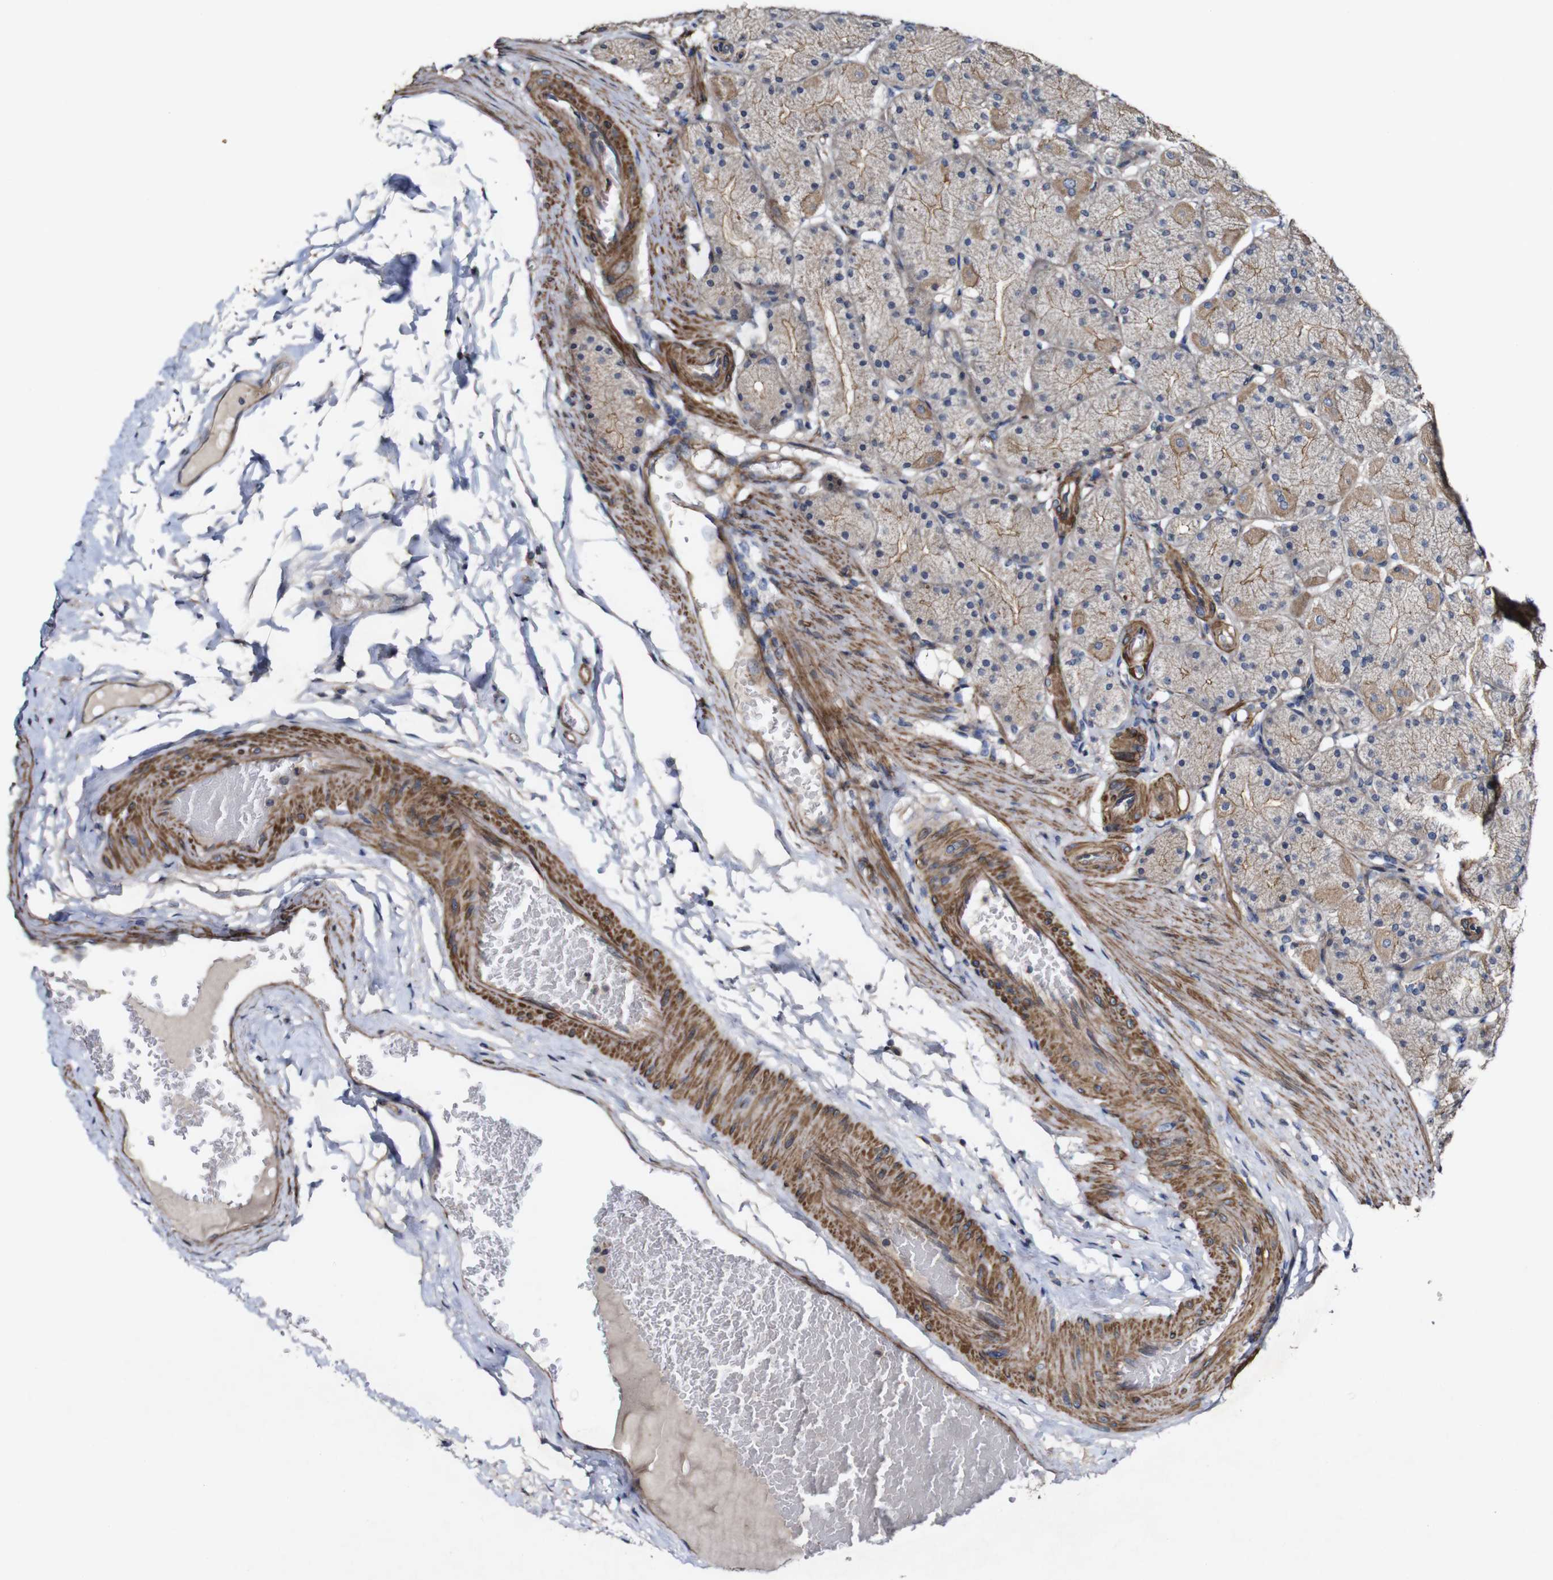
{"staining": {"intensity": "moderate", "quantity": ">75%", "location": "cytoplasmic/membranous"}, "tissue": "stomach", "cell_type": "Glandular cells", "image_type": "normal", "snomed": [{"axis": "morphology", "description": "Normal tissue, NOS"}, {"axis": "topography", "description": "Stomach, upper"}], "caption": "The micrograph displays immunohistochemical staining of normal stomach. There is moderate cytoplasmic/membranous positivity is present in about >75% of glandular cells. (IHC, brightfield microscopy, high magnification).", "gene": "GSDME", "patient": {"sex": "female", "age": 56}}